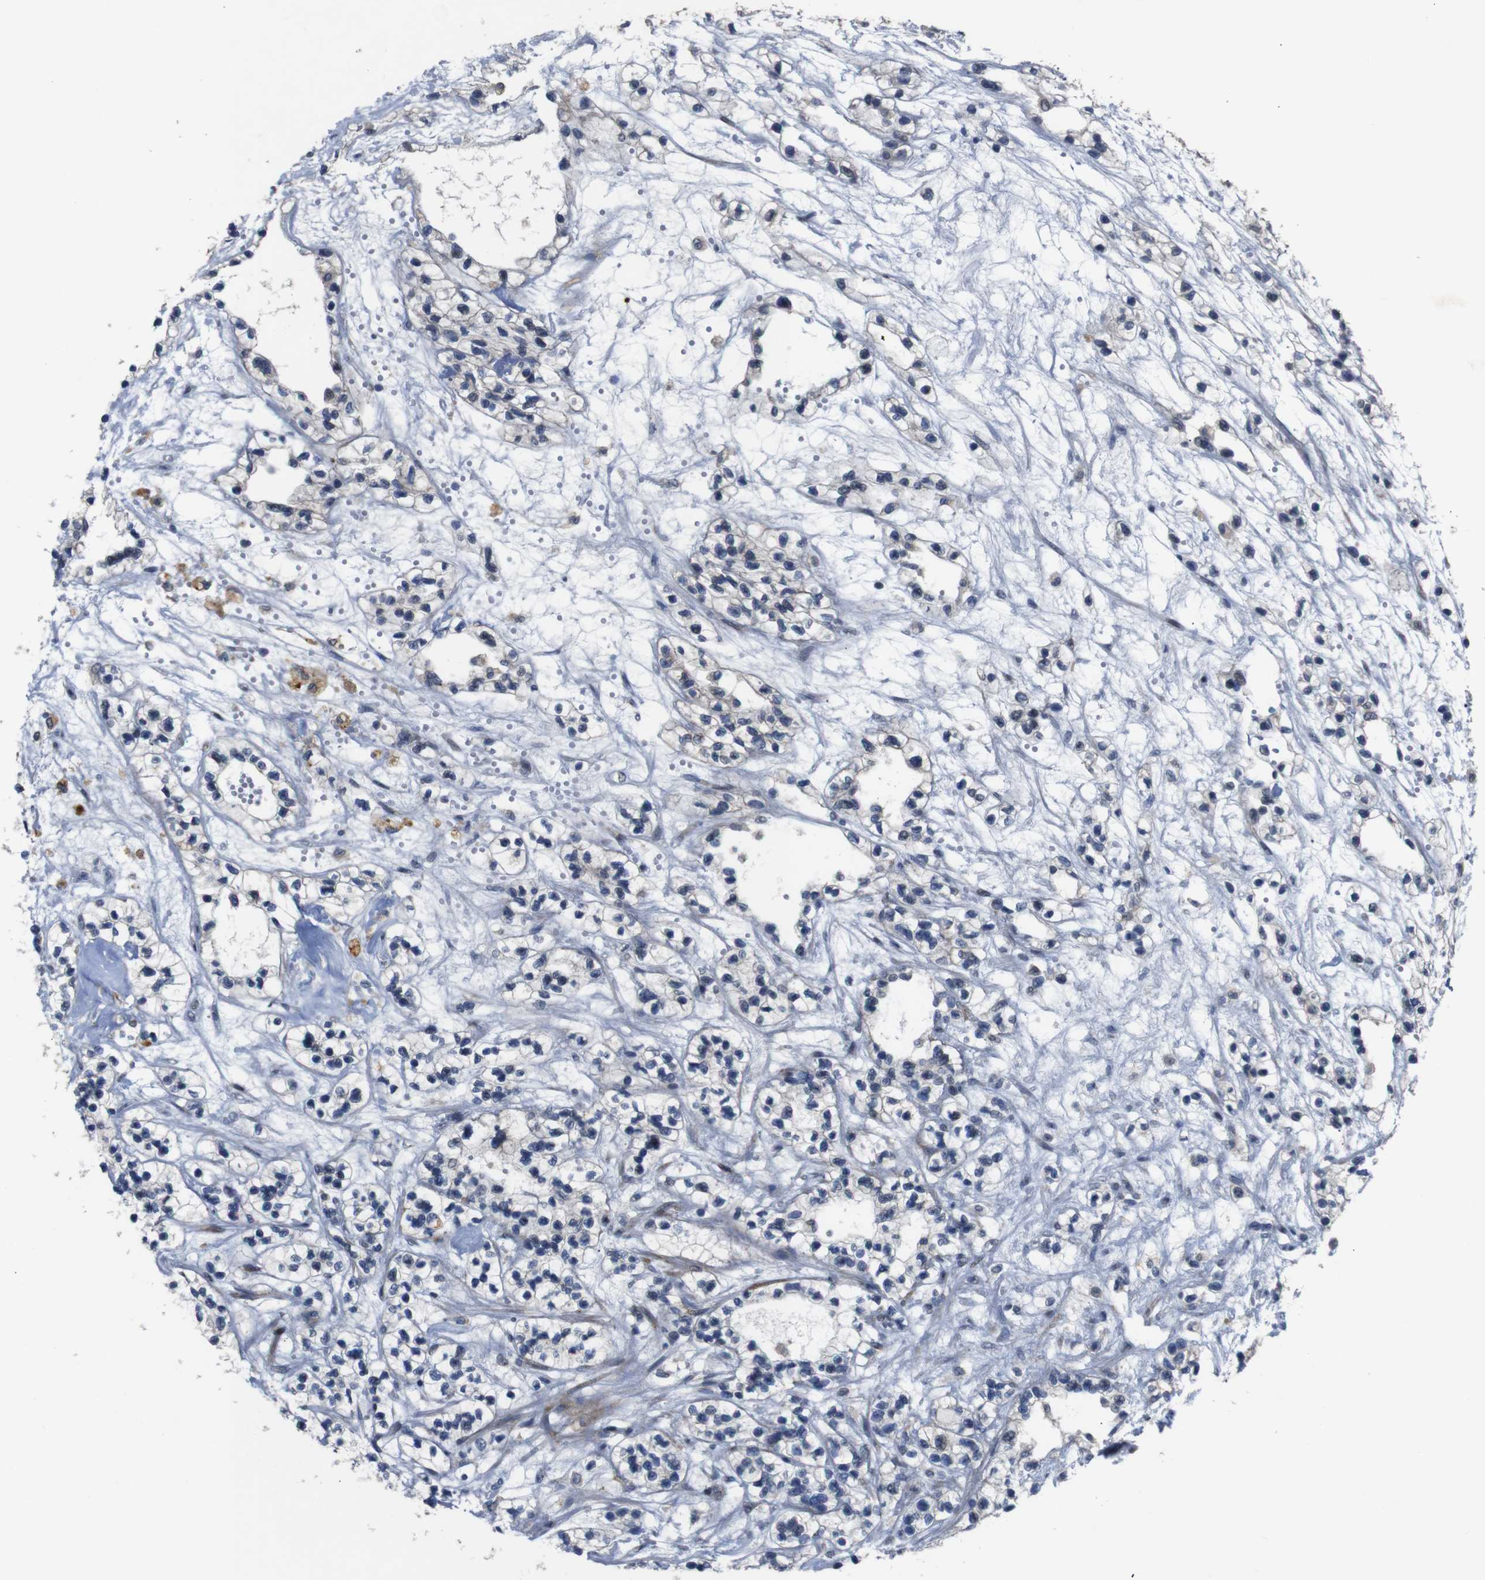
{"staining": {"intensity": "negative", "quantity": "none", "location": "none"}, "tissue": "renal cancer", "cell_type": "Tumor cells", "image_type": "cancer", "snomed": [{"axis": "morphology", "description": "Adenocarcinoma, NOS"}, {"axis": "topography", "description": "Kidney"}], "caption": "There is no significant staining in tumor cells of renal cancer. (Brightfield microscopy of DAB (3,3'-diaminobenzidine) IHC at high magnification).", "gene": "ATP7B", "patient": {"sex": "female", "age": 57}}